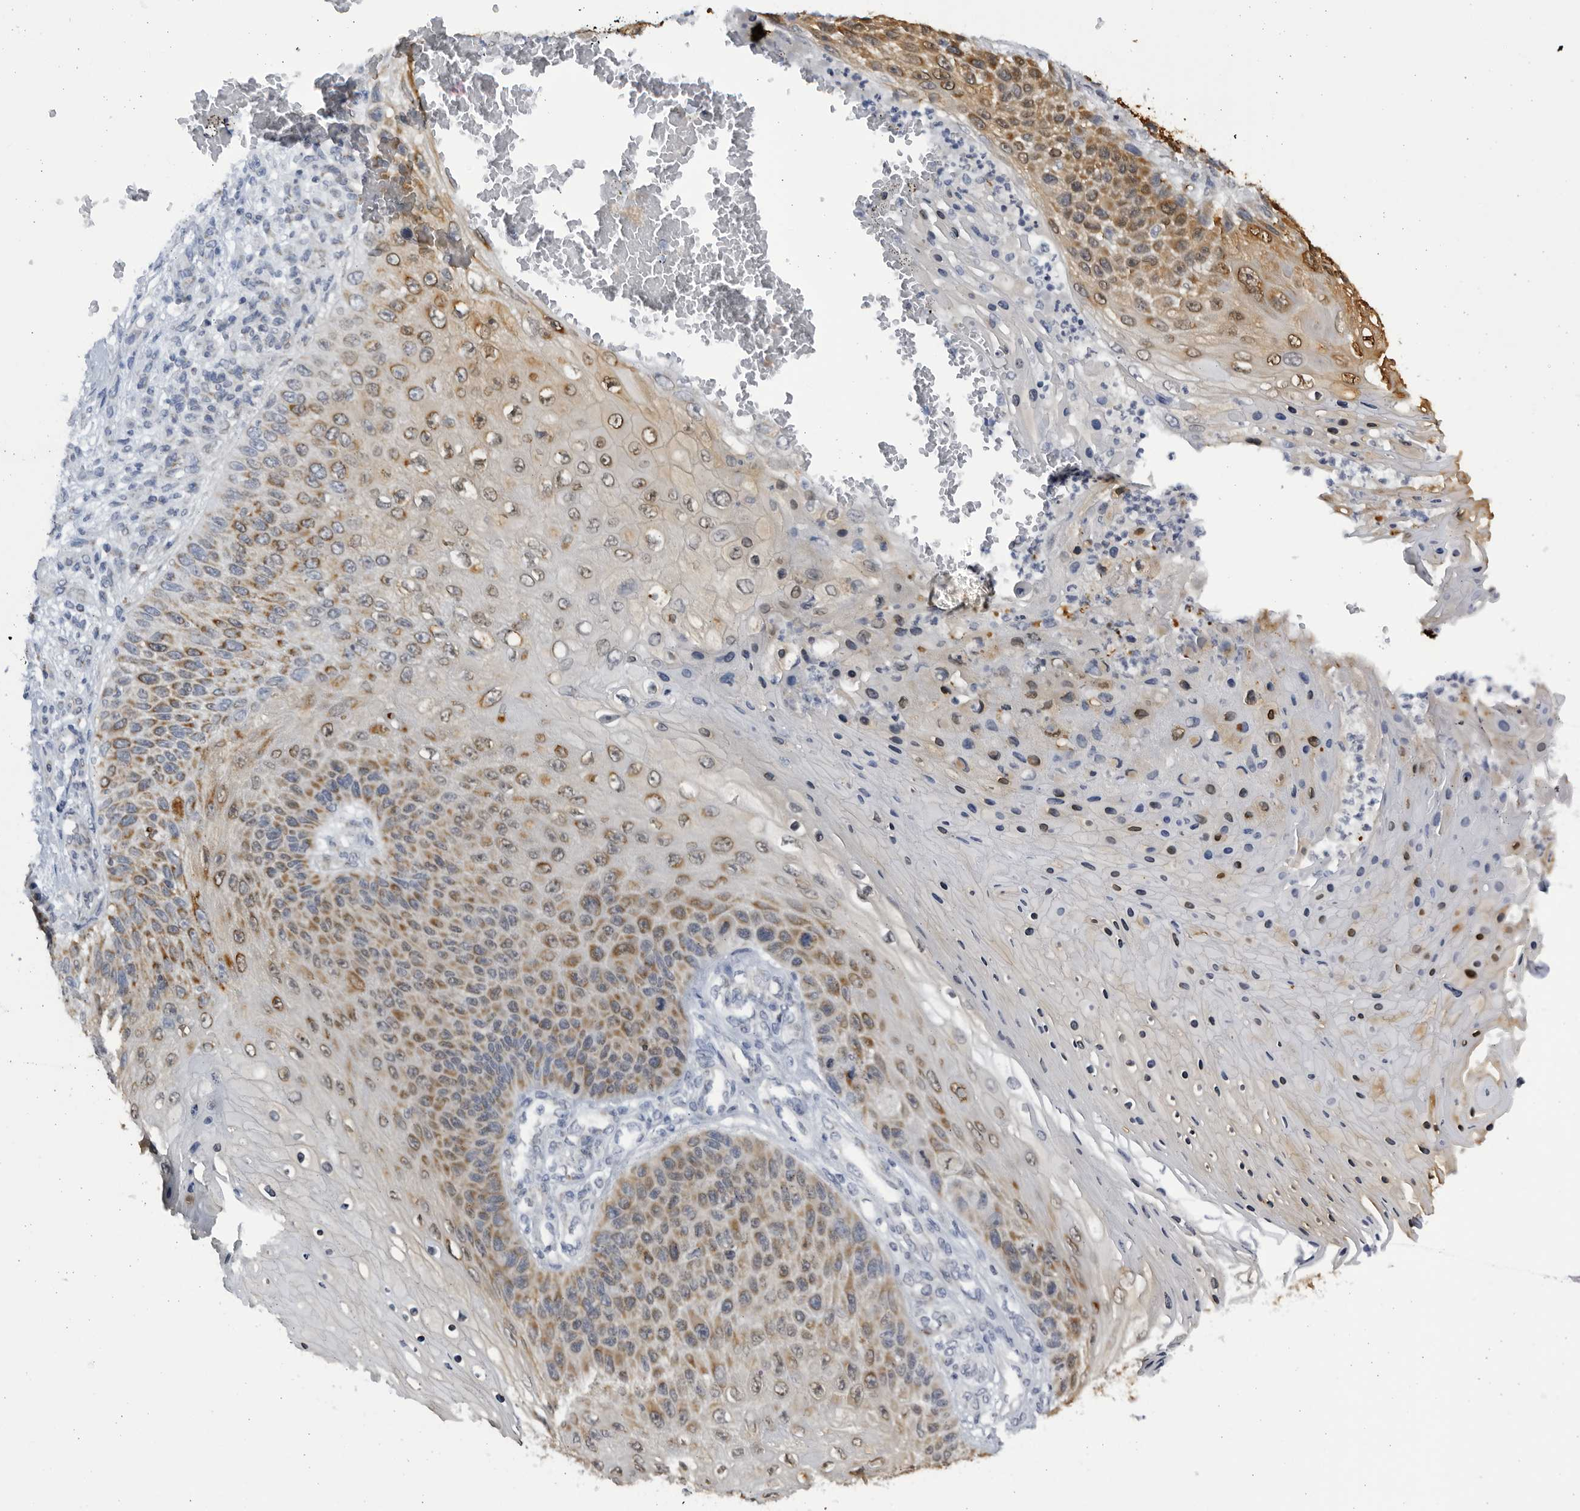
{"staining": {"intensity": "moderate", "quantity": ">75%", "location": "cytoplasmic/membranous"}, "tissue": "skin cancer", "cell_type": "Tumor cells", "image_type": "cancer", "snomed": [{"axis": "morphology", "description": "Squamous cell carcinoma, NOS"}, {"axis": "topography", "description": "Skin"}], "caption": "A micrograph of human skin squamous cell carcinoma stained for a protein demonstrates moderate cytoplasmic/membranous brown staining in tumor cells.", "gene": "SLC25A22", "patient": {"sex": "female", "age": 88}}